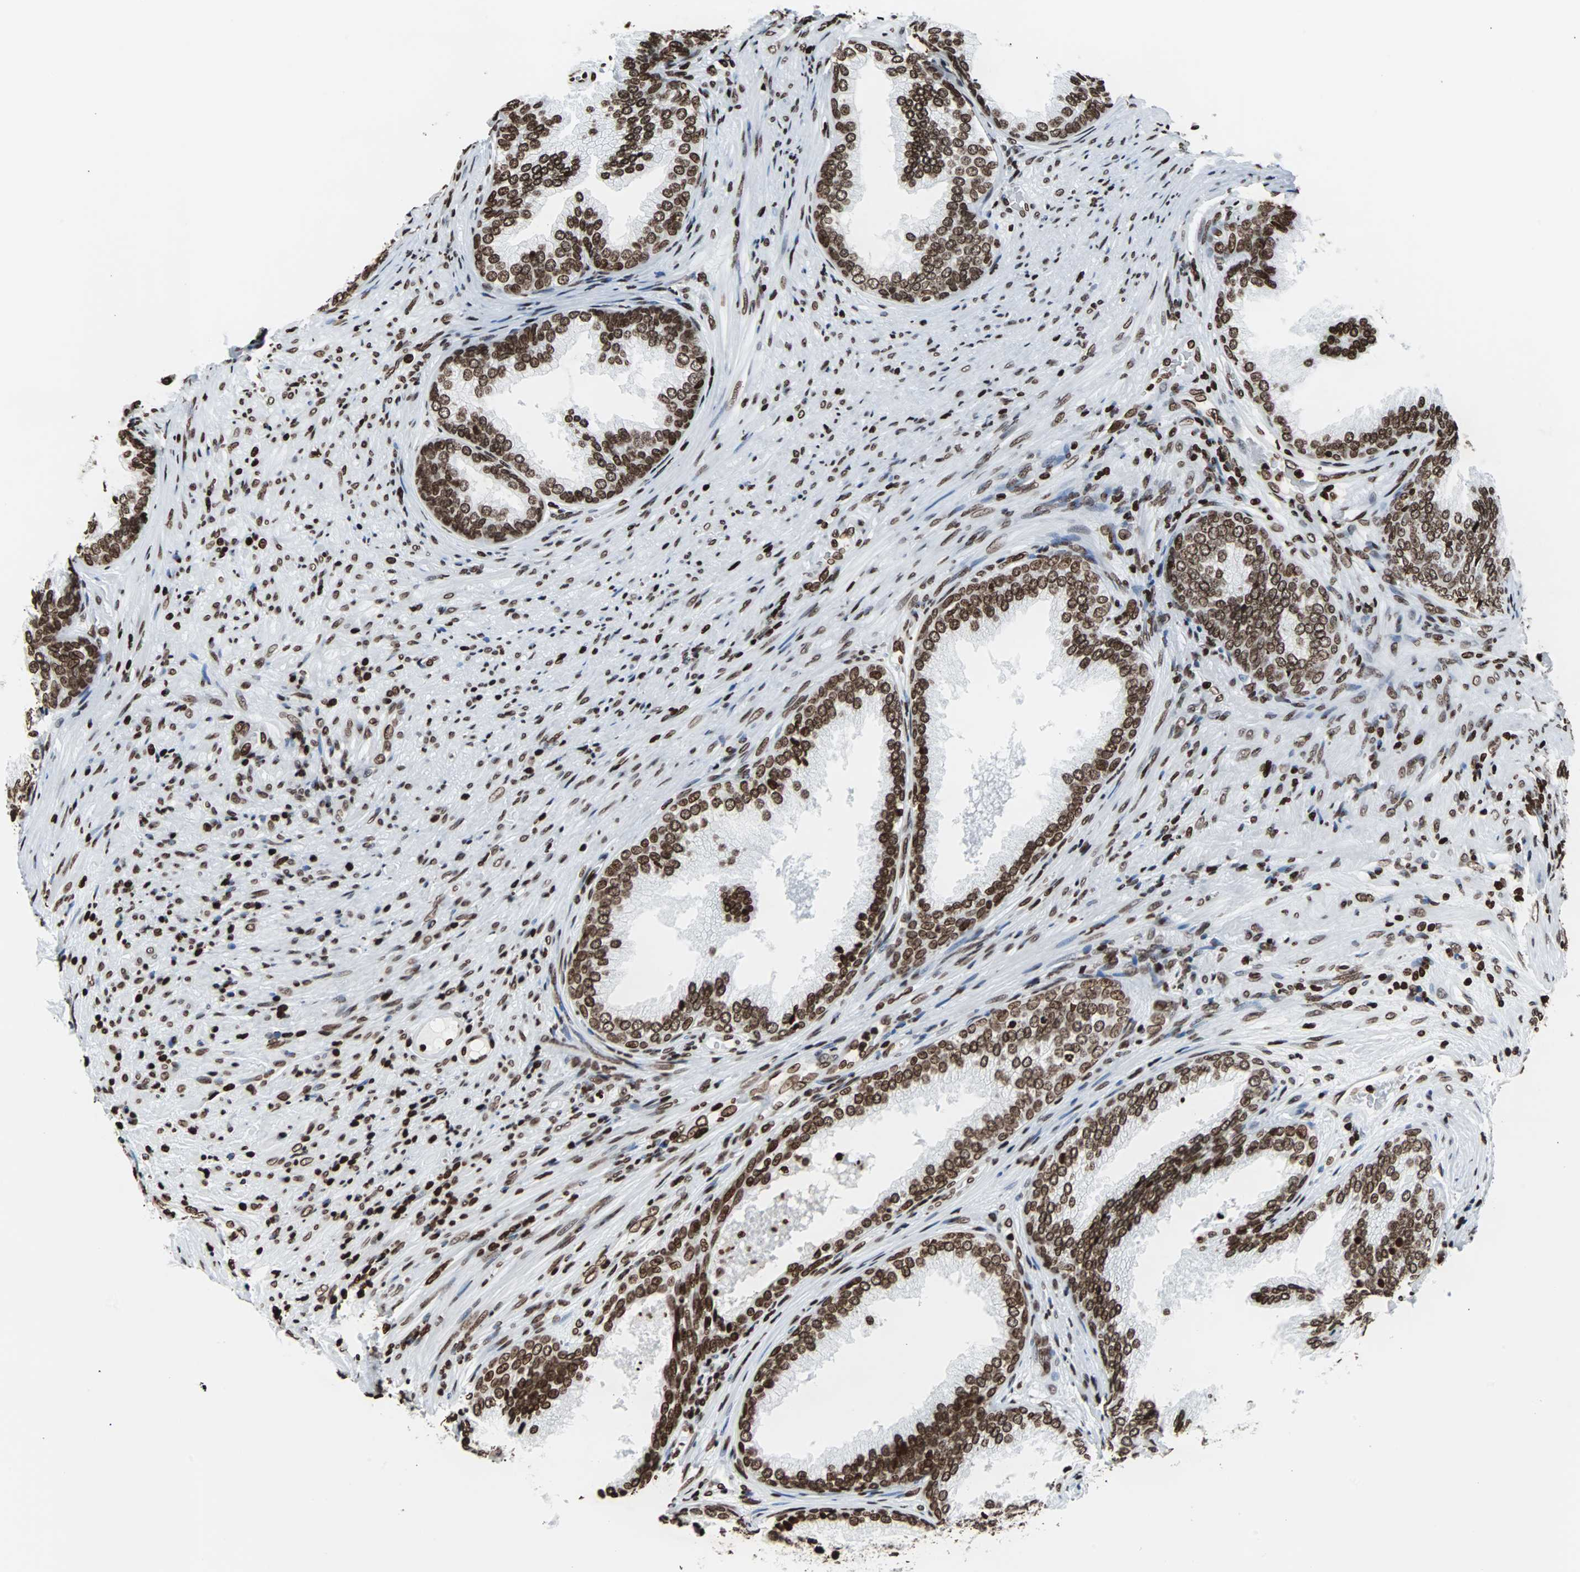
{"staining": {"intensity": "strong", "quantity": ">75%", "location": "nuclear"}, "tissue": "prostate", "cell_type": "Glandular cells", "image_type": "normal", "snomed": [{"axis": "morphology", "description": "Normal tissue, NOS"}, {"axis": "topography", "description": "Prostate"}], "caption": "The immunohistochemical stain shows strong nuclear staining in glandular cells of normal prostate. The staining is performed using DAB (3,3'-diaminobenzidine) brown chromogen to label protein expression. The nuclei are counter-stained blue using hematoxylin.", "gene": "H2BC18", "patient": {"sex": "male", "age": 76}}